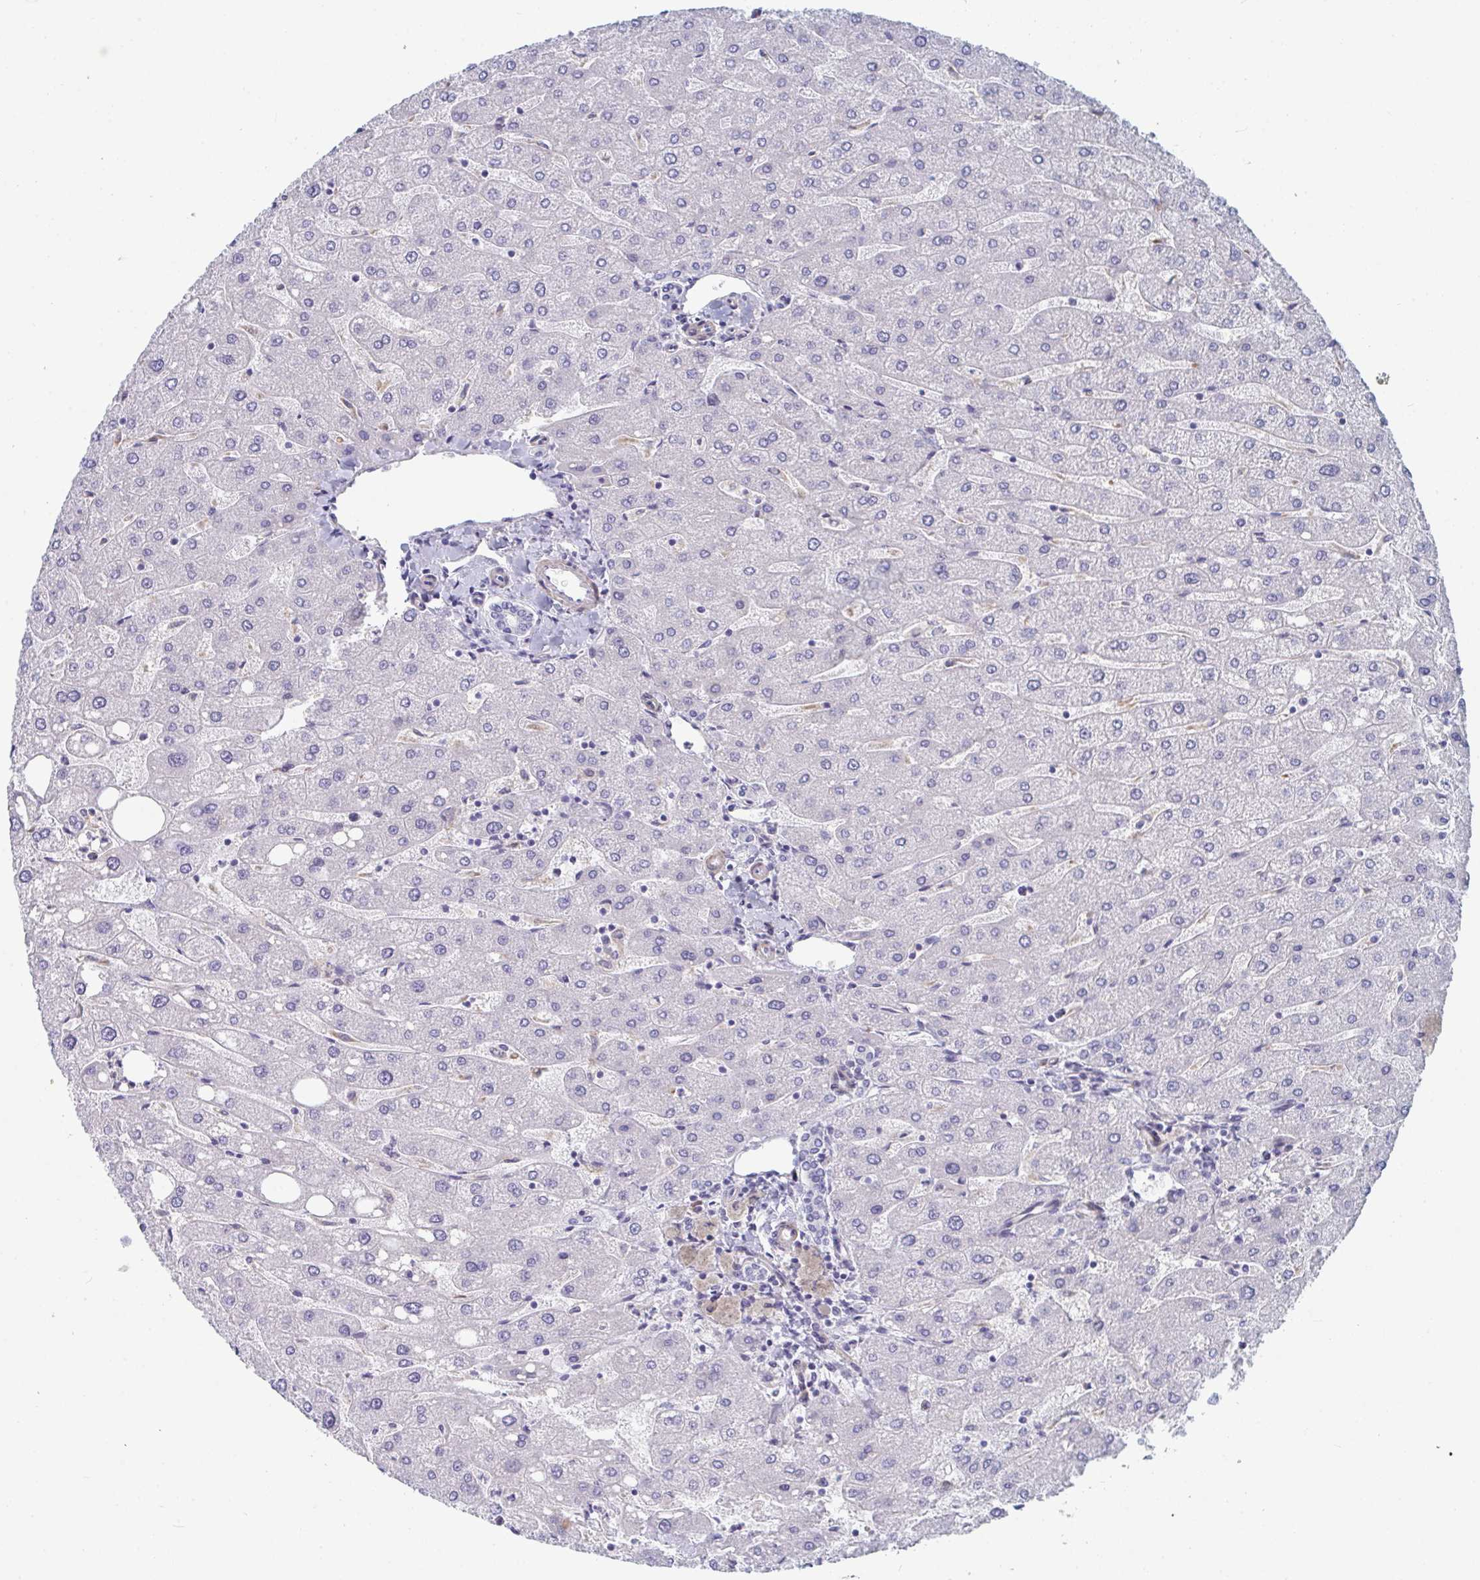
{"staining": {"intensity": "negative", "quantity": "none", "location": "none"}, "tissue": "liver", "cell_type": "Cholangiocytes", "image_type": "normal", "snomed": [{"axis": "morphology", "description": "Normal tissue, NOS"}, {"axis": "topography", "description": "Liver"}], "caption": "Immunohistochemistry image of unremarkable liver: human liver stained with DAB (3,3'-diaminobenzidine) shows no significant protein positivity in cholangiocytes. Brightfield microscopy of immunohistochemistry stained with DAB (3,3'-diaminobenzidine) (brown) and hematoxylin (blue), captured at high magnification.", "gene": "CENPT", "patient": {"sex": "male", "age": 67}}